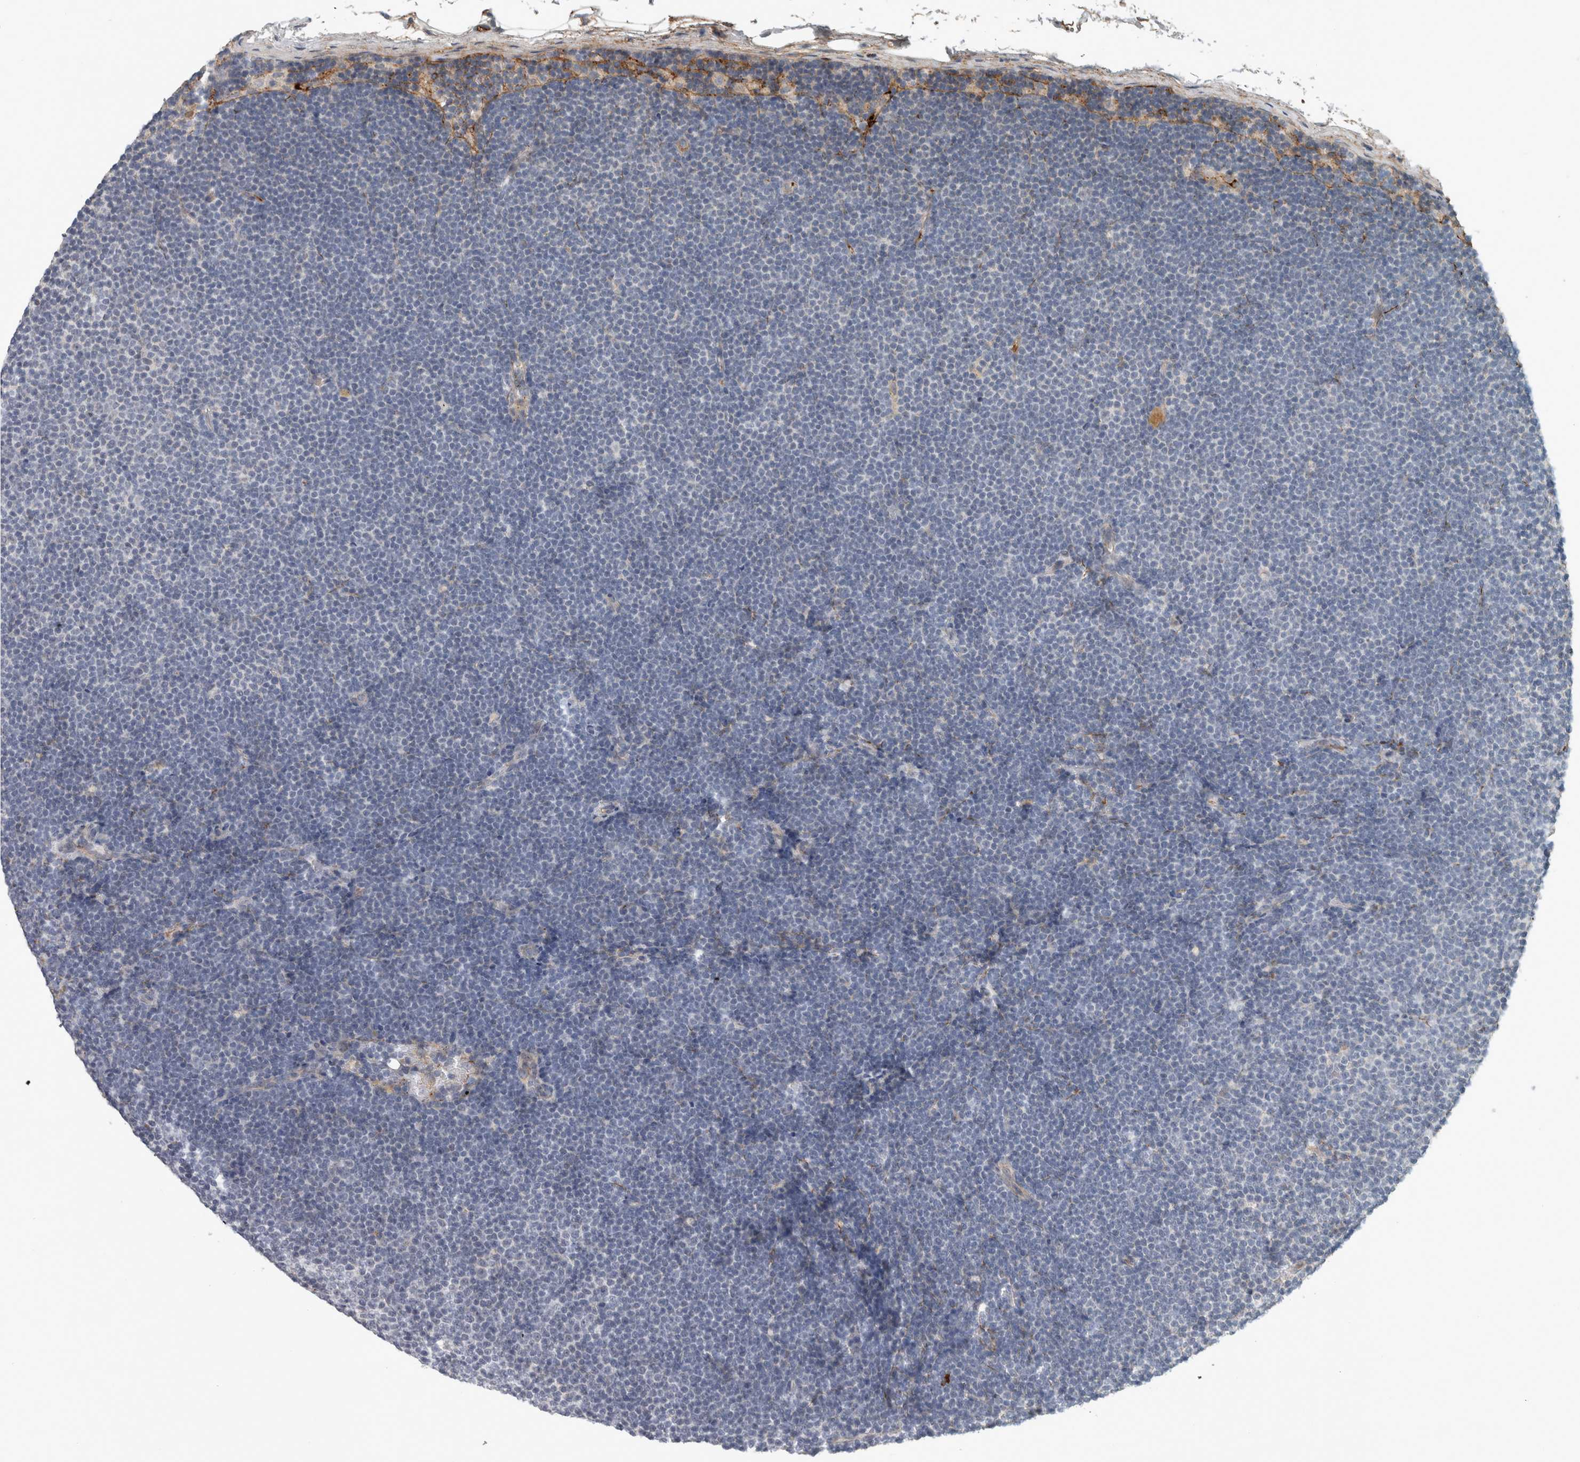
{"staining": {"intensity": "negative", "quantity": "none", "location": "none"}, "tissue": "lymphoma", "cell_type": "Tumor cells", "image_type": "cancer", "snomed": [{"axis": "morphology", "description": "Malignant lymphoma, non-Hodgkin's type, Low grade"}, {"axis": "topography", "description": "Lymph node"}], "caption": "There is no significant positivity in tumor cells of low-grade malignant lymphoma, non-Hodgkin's type. (IHC, brightfield microscopy, high magnification).", "gene": "FN1", "patient": {"sex": "female", "age": 53}}